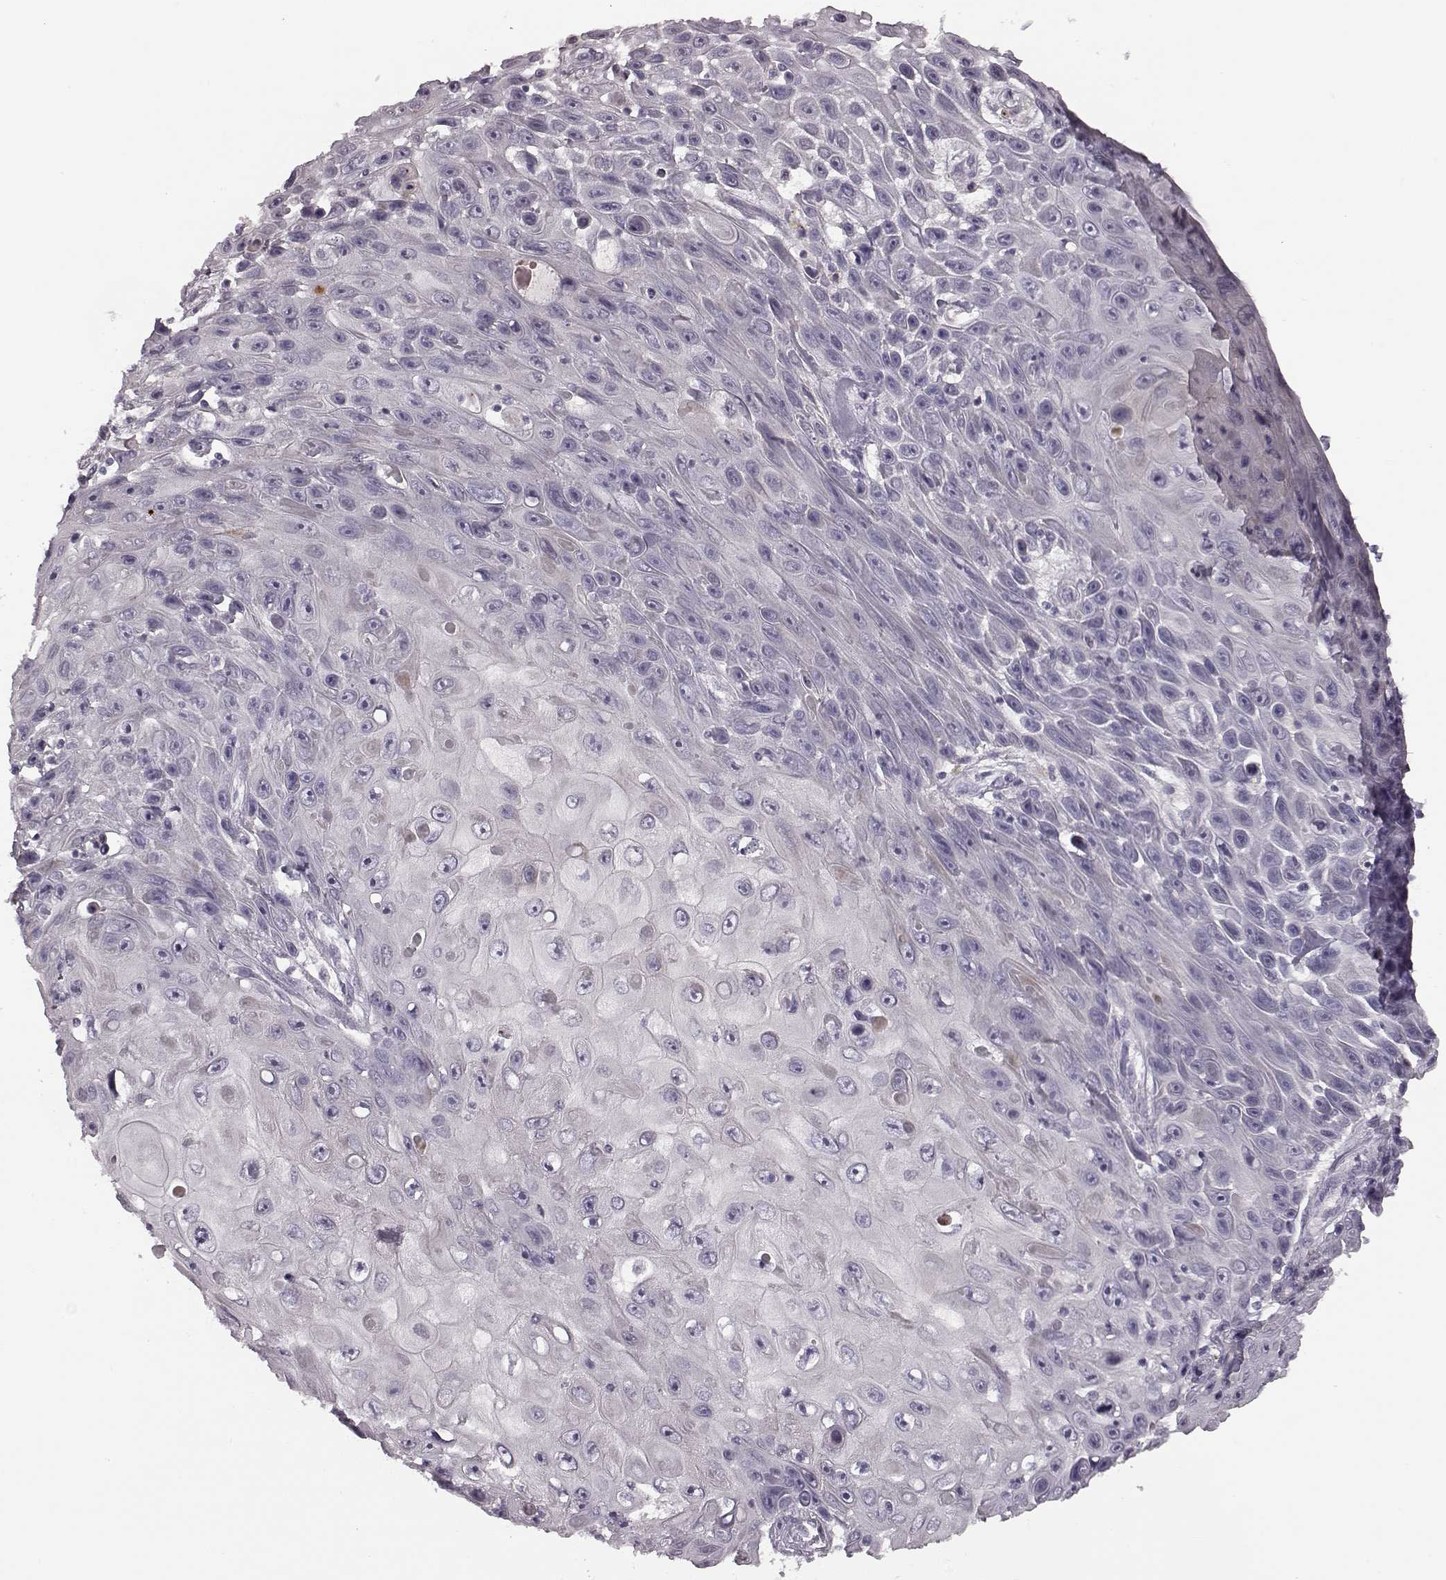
{"staining": {"intensity": "negative", "quantity": "none", "location": "none"}, "tissue": "skin cancer", "cell_type": "Tumor cells", "image_type": "cancer", "snomed": [{"axis": "morphology", "description": "Squamous cell carcinoma, NOS"}, {"axis": "topography", "description": "Skin"}], "caption": "Photomicrograph shows no significant protein expression in tumor cells of skin squamous cell carcinoma. (Brightfield microscopy of DAB immunohistochemistry (IHC) at high magnification).", "gene": "ZNF433", "patient": {"sex": "male", "age": 82}}